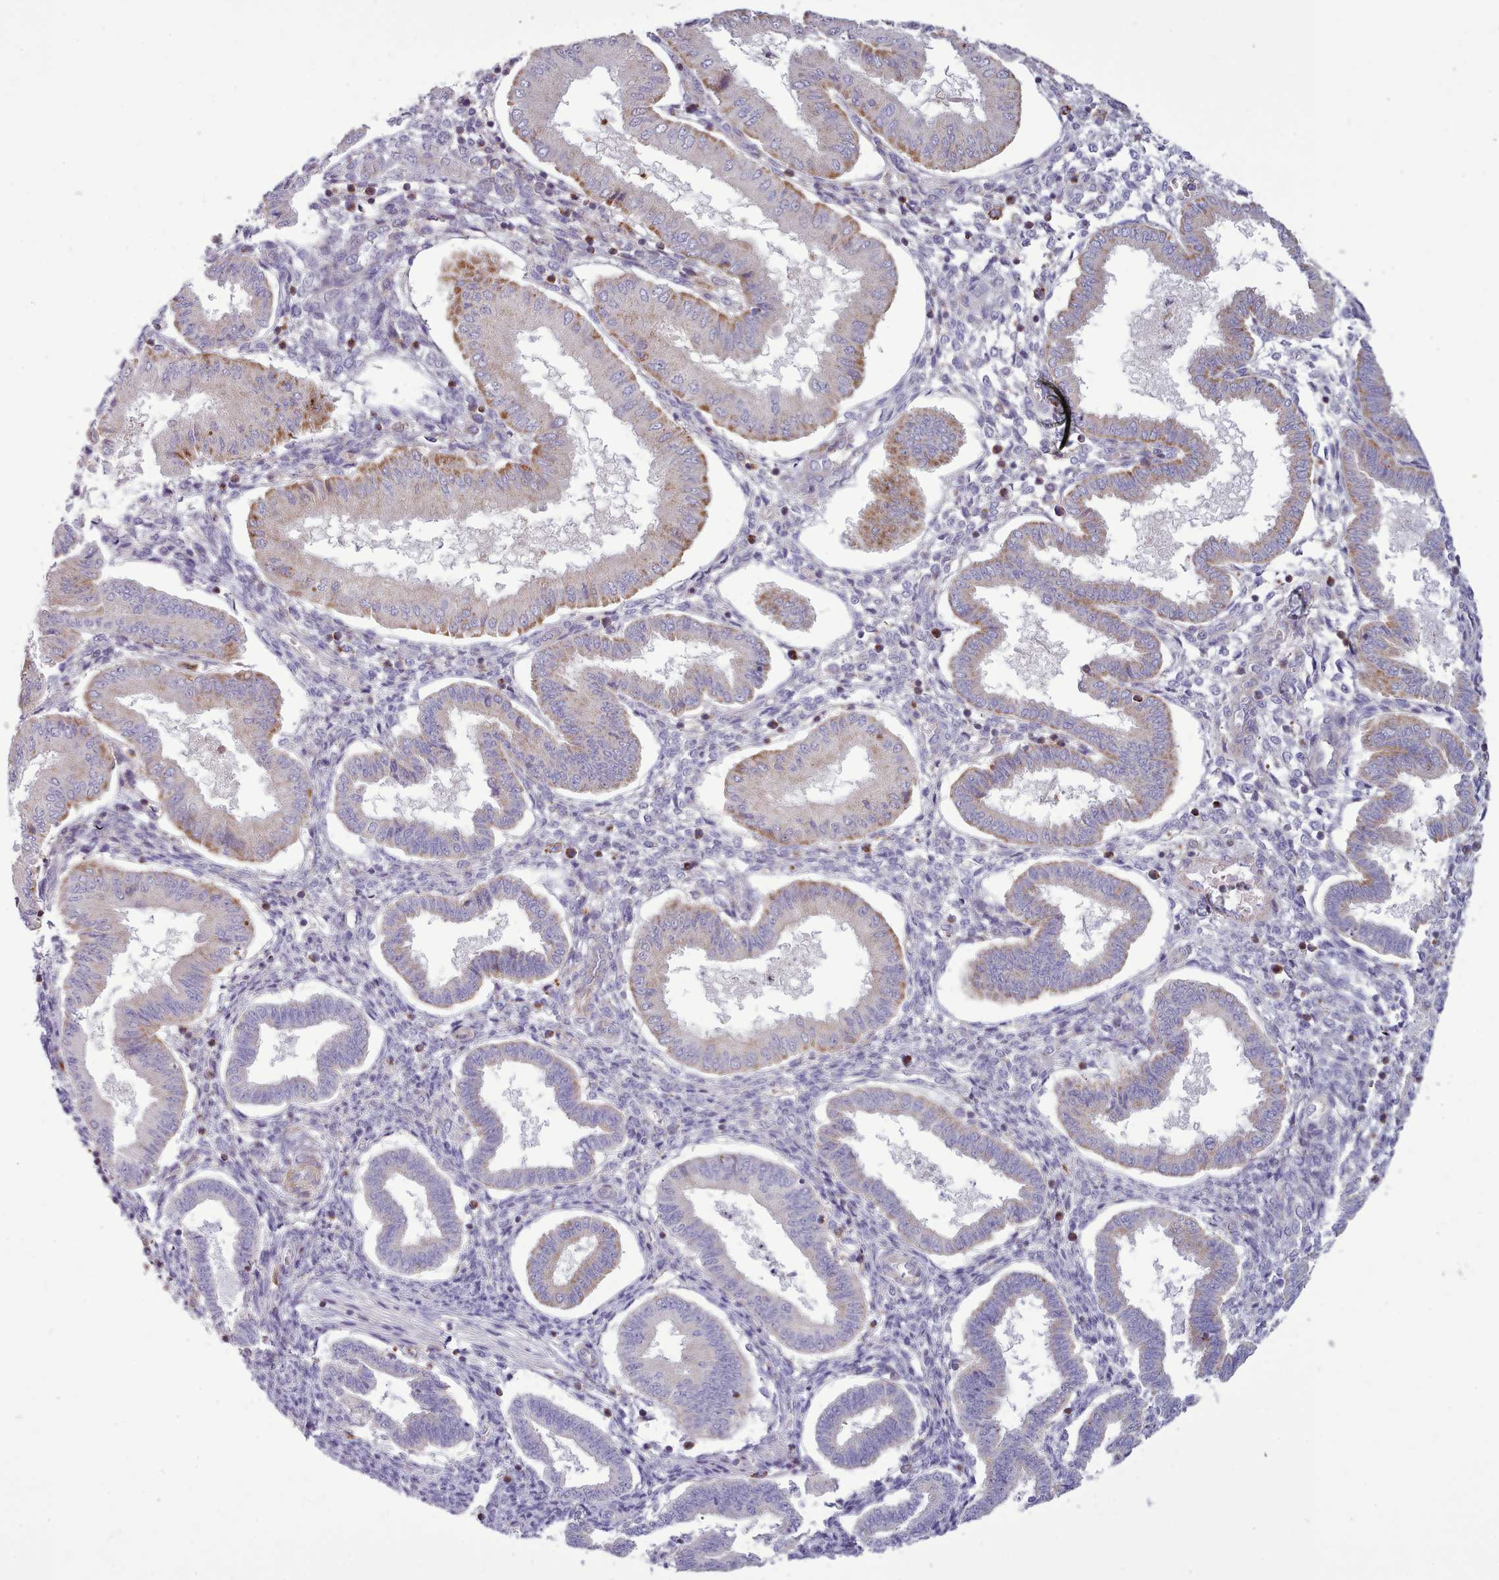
{"staining": {"intensity": "negative", "quantity": "none", "location": "none"}, "tissue": "endometrium", "cell_type": "Cells in endometrial stroma", "image_type": "normal", "snomed": [{"axis": "morphology", "description": "Normal tissue, NOS"}, {"axis": "topography", "description": "Endometrium"}], "caption": "DAB (3,3'-diaminobenzidine) immunohistochemical staining of unremarkable endometrium reveals no significant expression in cells in endometrial stroma.", "gene": "TENT4B", "patient": {"sex": "female", "age": 24}}